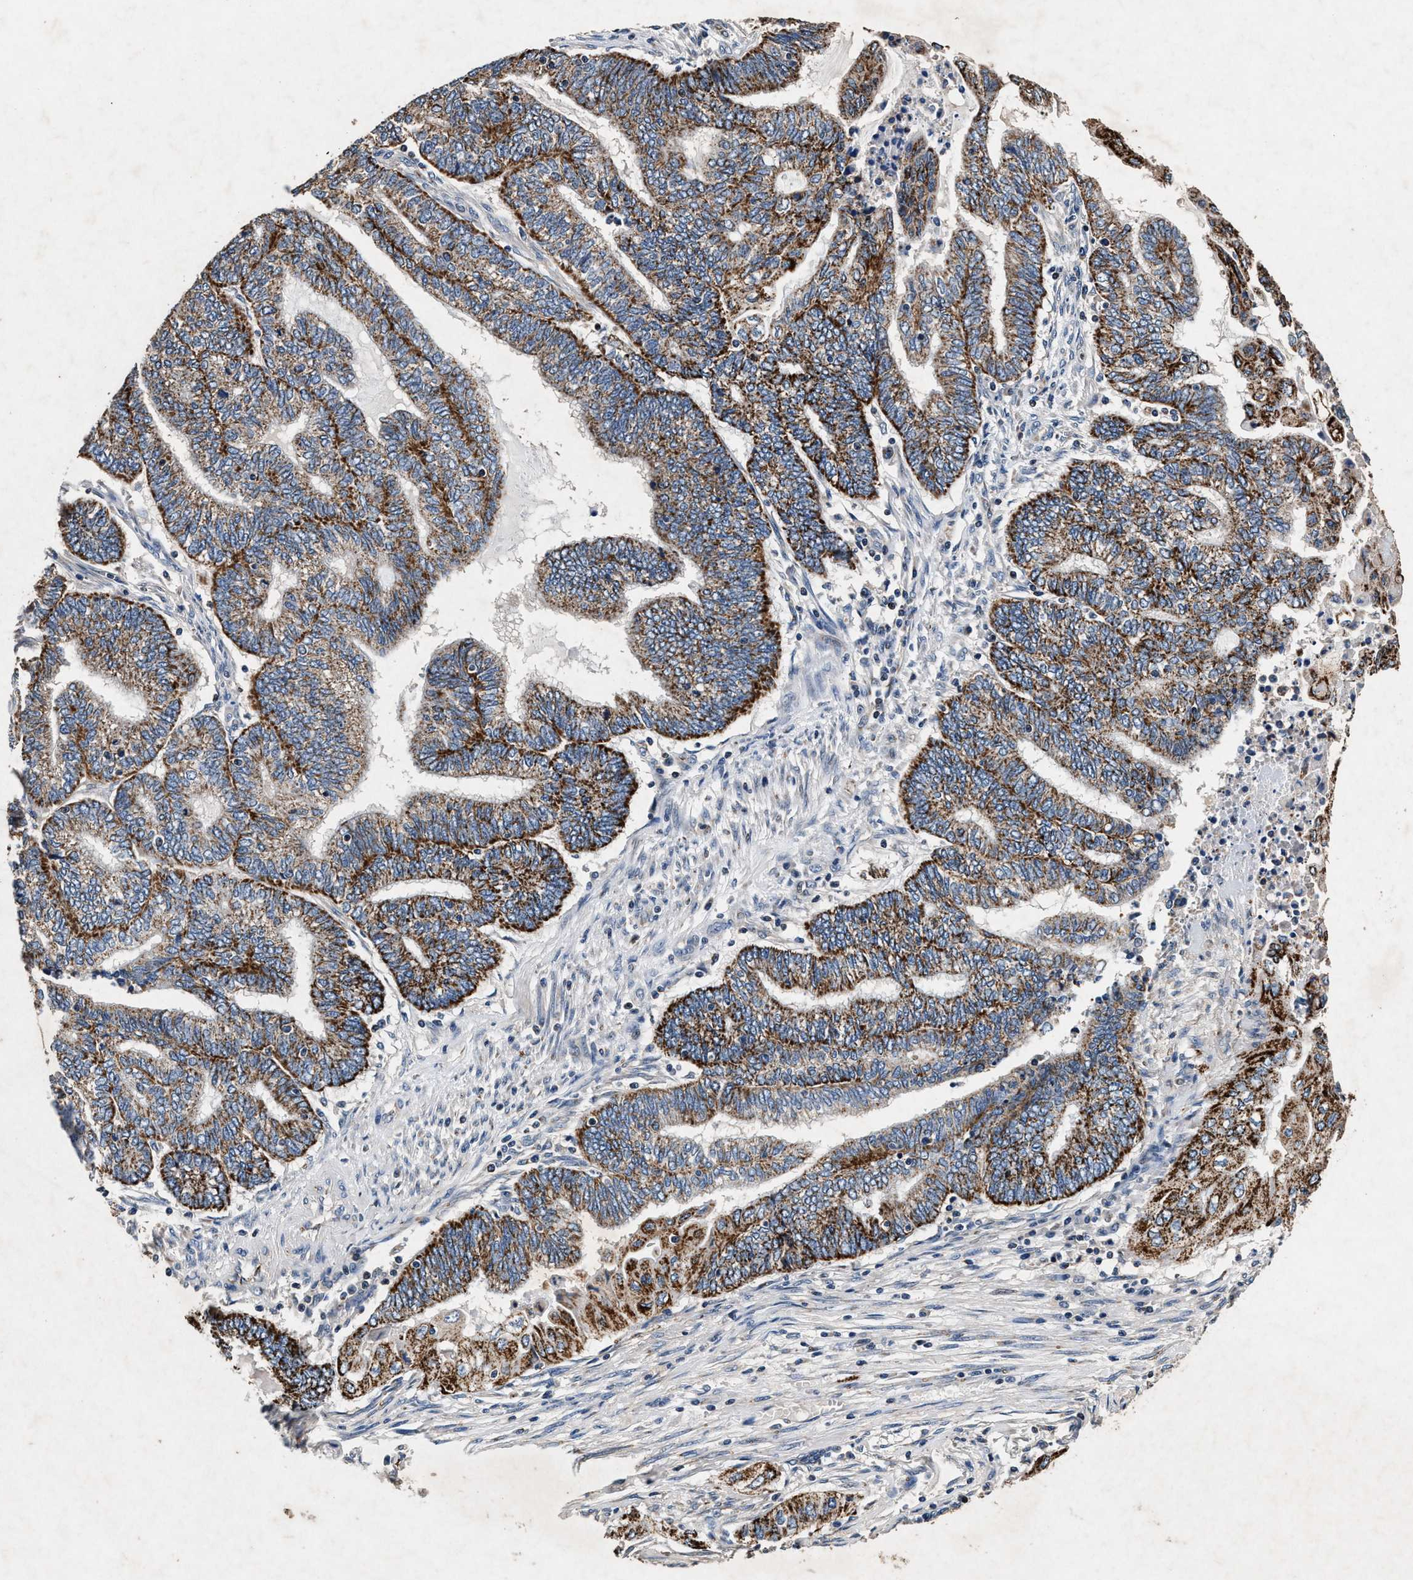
{"staining": {"intensity": "strong", "quantity": ">75%", "location": "cytoplasmic/membranous"}, "tissue": "endometrial cancer", "cell_type": "Tumor cells", "image_type": "cancer", "snomed": [{"axis": "morphology", "description": "Adenocarcinoma, NOS"}, {"axis": "topography", "description": "Uterus"}, {"axis": "topography", "description": "Endometrium"}], "caption": "Strong cytoplasmic/membranous protein expression is appreciated in approximately >75% of tumor cells in adenocarcinoma (endometrial).", "gene": "PKD2L1", "patient": {"sex": "female", "age": 70}}